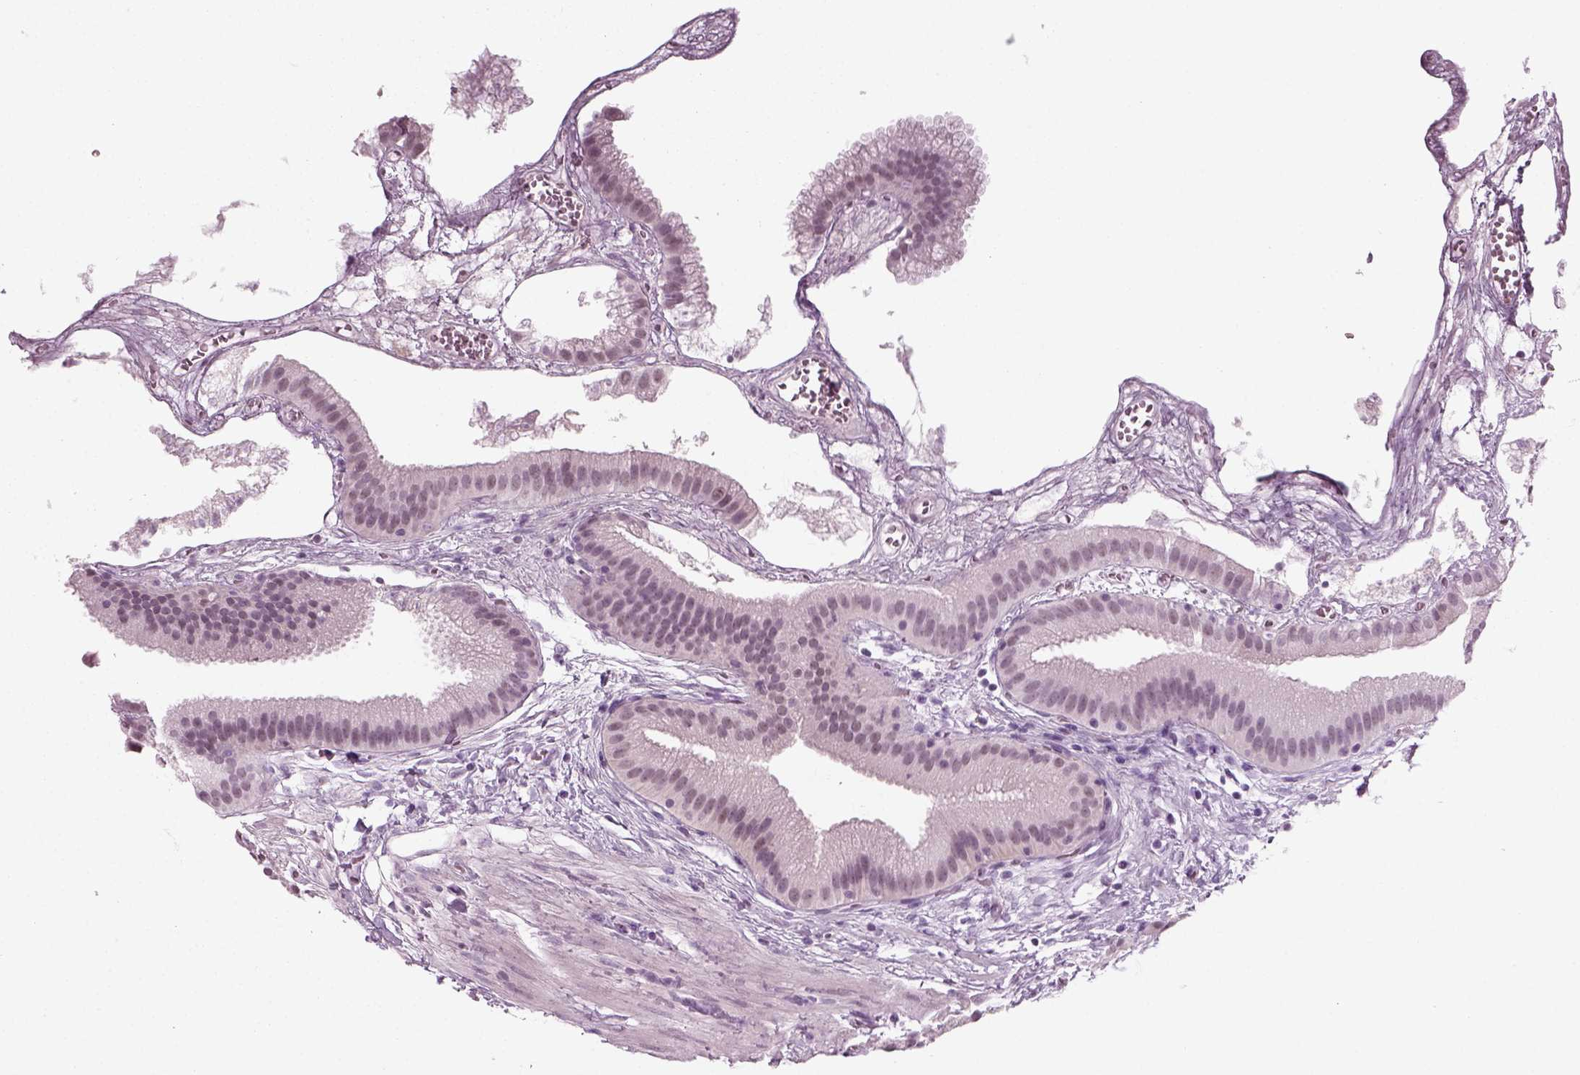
{"staining": {"intensity": "negative", "quantity": "none", "location": "none"}, "tissue": "gallbladder", "cell_type": "Glandular cells", "image_type": "normal", "snomed": [{"axis": "morphology", "description": "Normal tissue, NOS"}, {"axis": "topography", "description": "Gallbladder"}], "caption": "The histopathology image demonstrates no staining of glandular cells in unremarkable gallbladder.", "gene": "KRT75", "patient": {"sex": "female", "age": 63}}